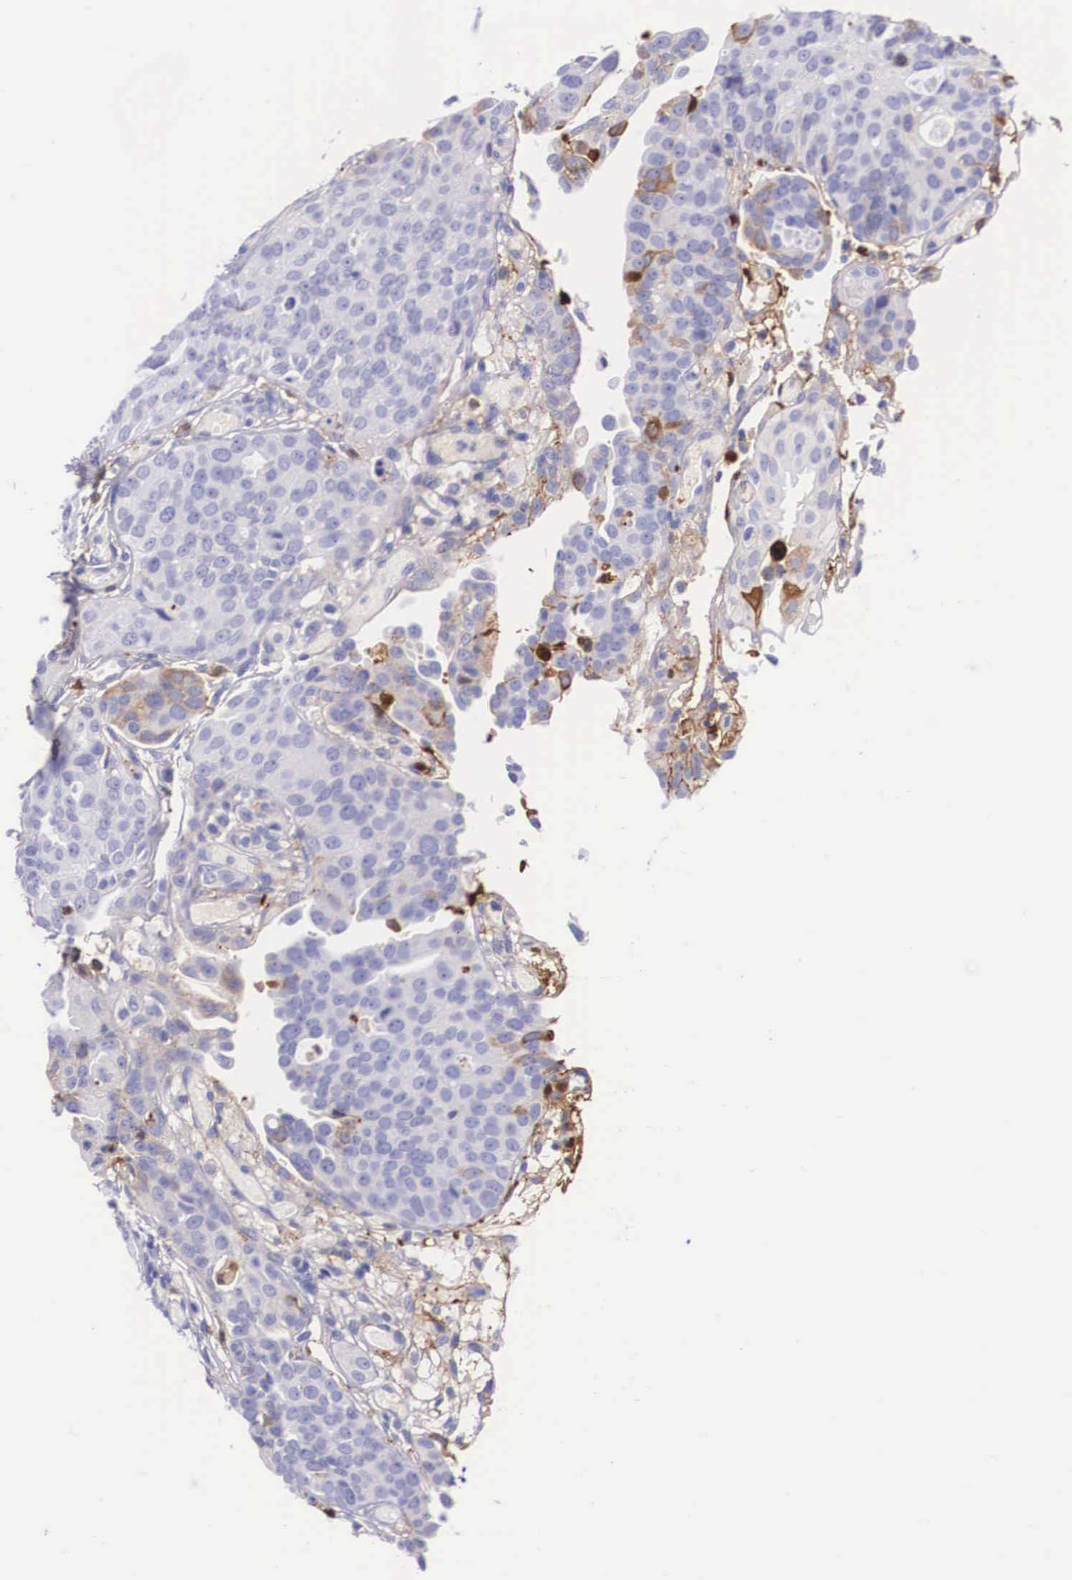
{"staining": {"intensity": "negative", "quantity": "none", "location": "none"}, "tissue": "urothelial cancer", "cell_type": "Tumor cells", "image_type": "cancer", "snomed": [{"axis": "morphology", "description": "Urothelial carcinoma, High grade"}, {"axis": "topography", "description": "Urinary bladder"}], "caption": "There is no significant positivity in tumor cells of urothelial carcinoma (high-grade).", "gene": "PLG", "patient": {"sex": "male", "age": 78}}